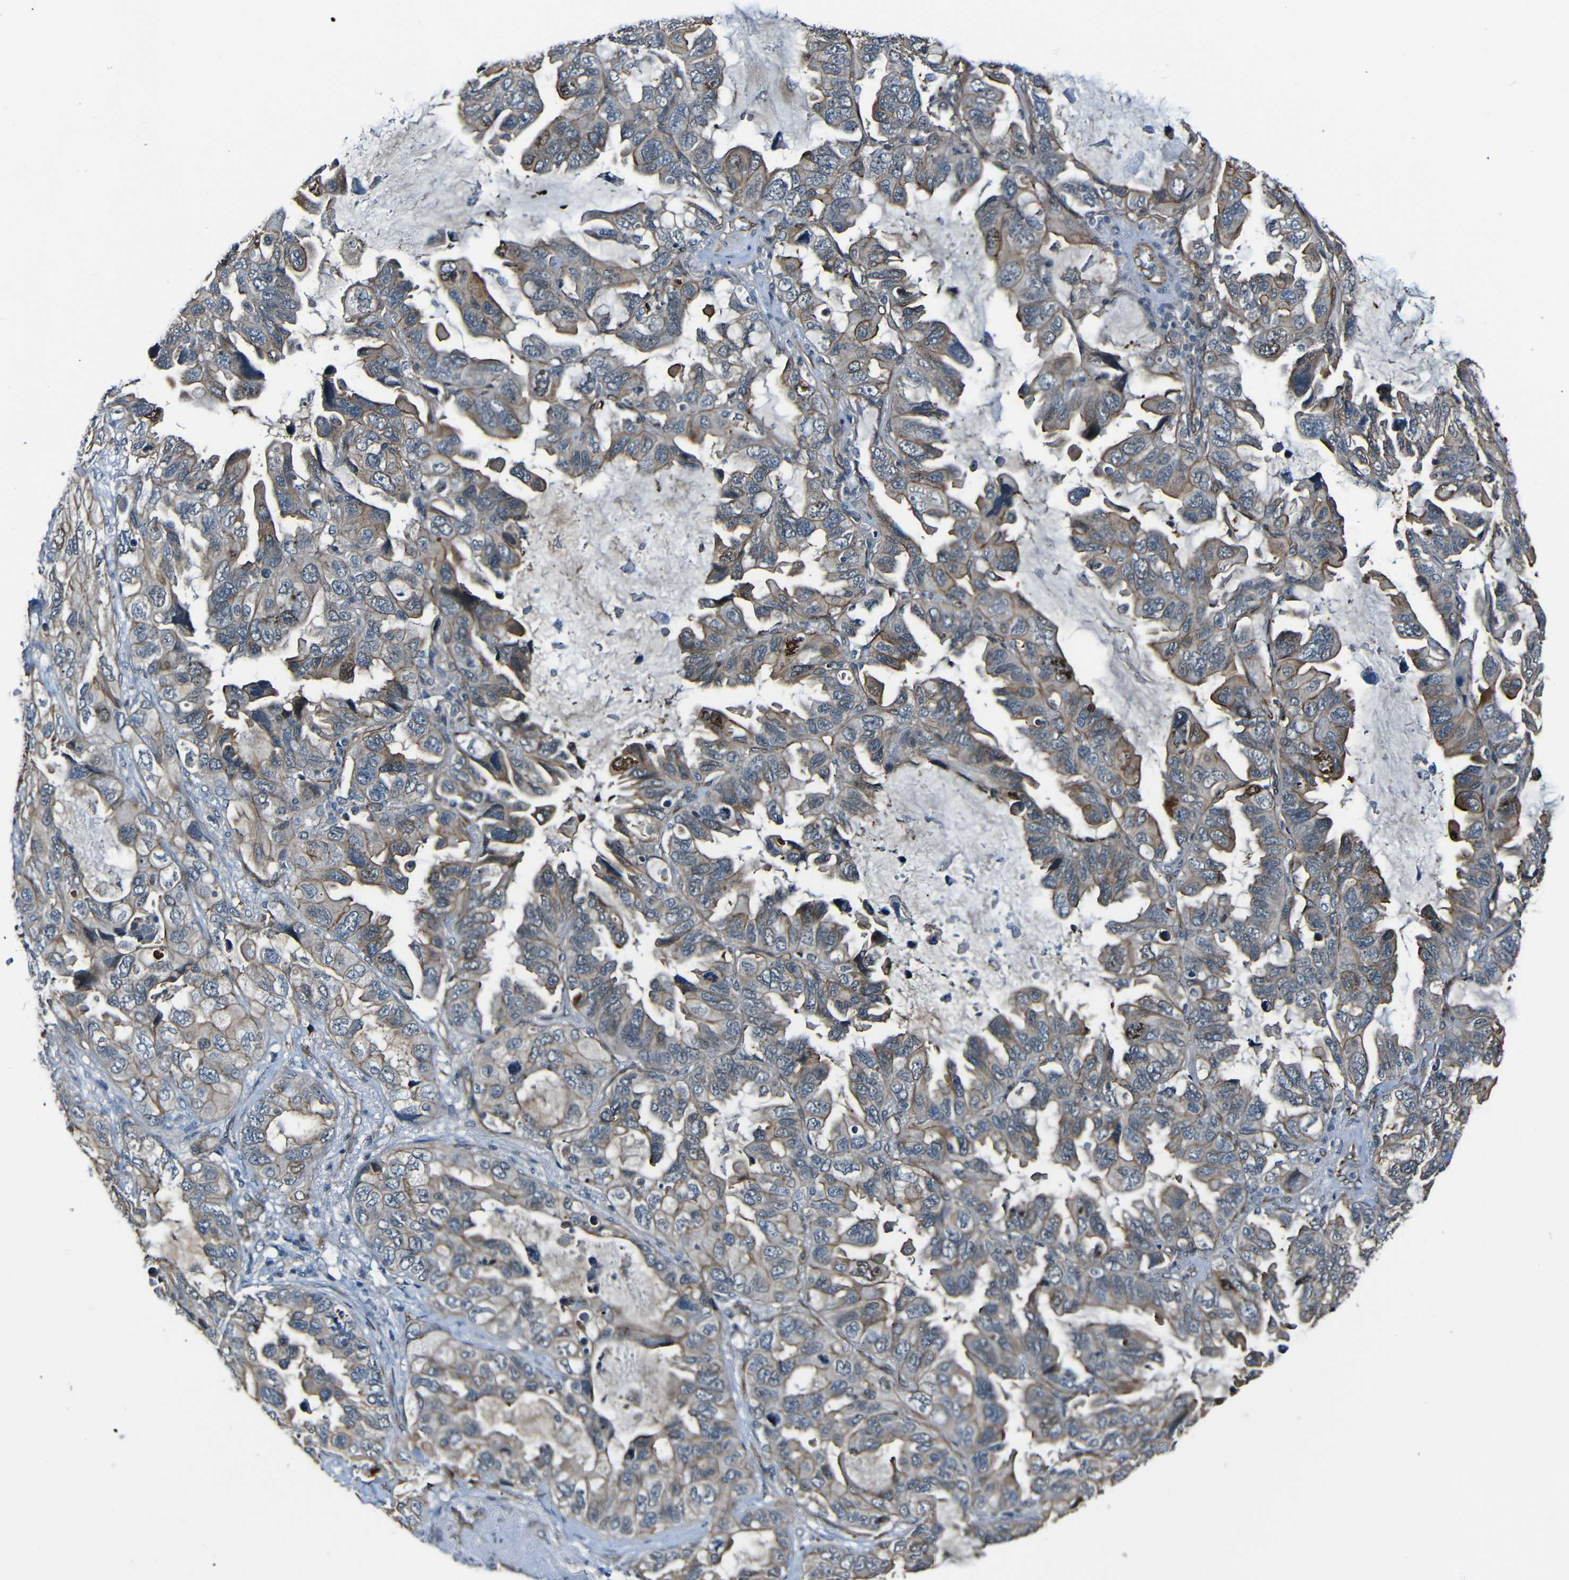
{"staining": {"intensity": "weak", "quantity": "<25%", "location": "cytoplasmic/membranous"}, "tissue": "lung cancer", "cell_type": "Tumor cells", "image_type": "cancer", "snomed": [{"axis": "morphology", "description": "Squamous cell carcinoma, NOS"}, {"axis": "topography", "description": "Lung"}], "caption": "Tumor cells show no significant staining in squamous cell carcinoma (lung).", "gene": "LGR5", "patient": {"sex": "female", "age": 73}}